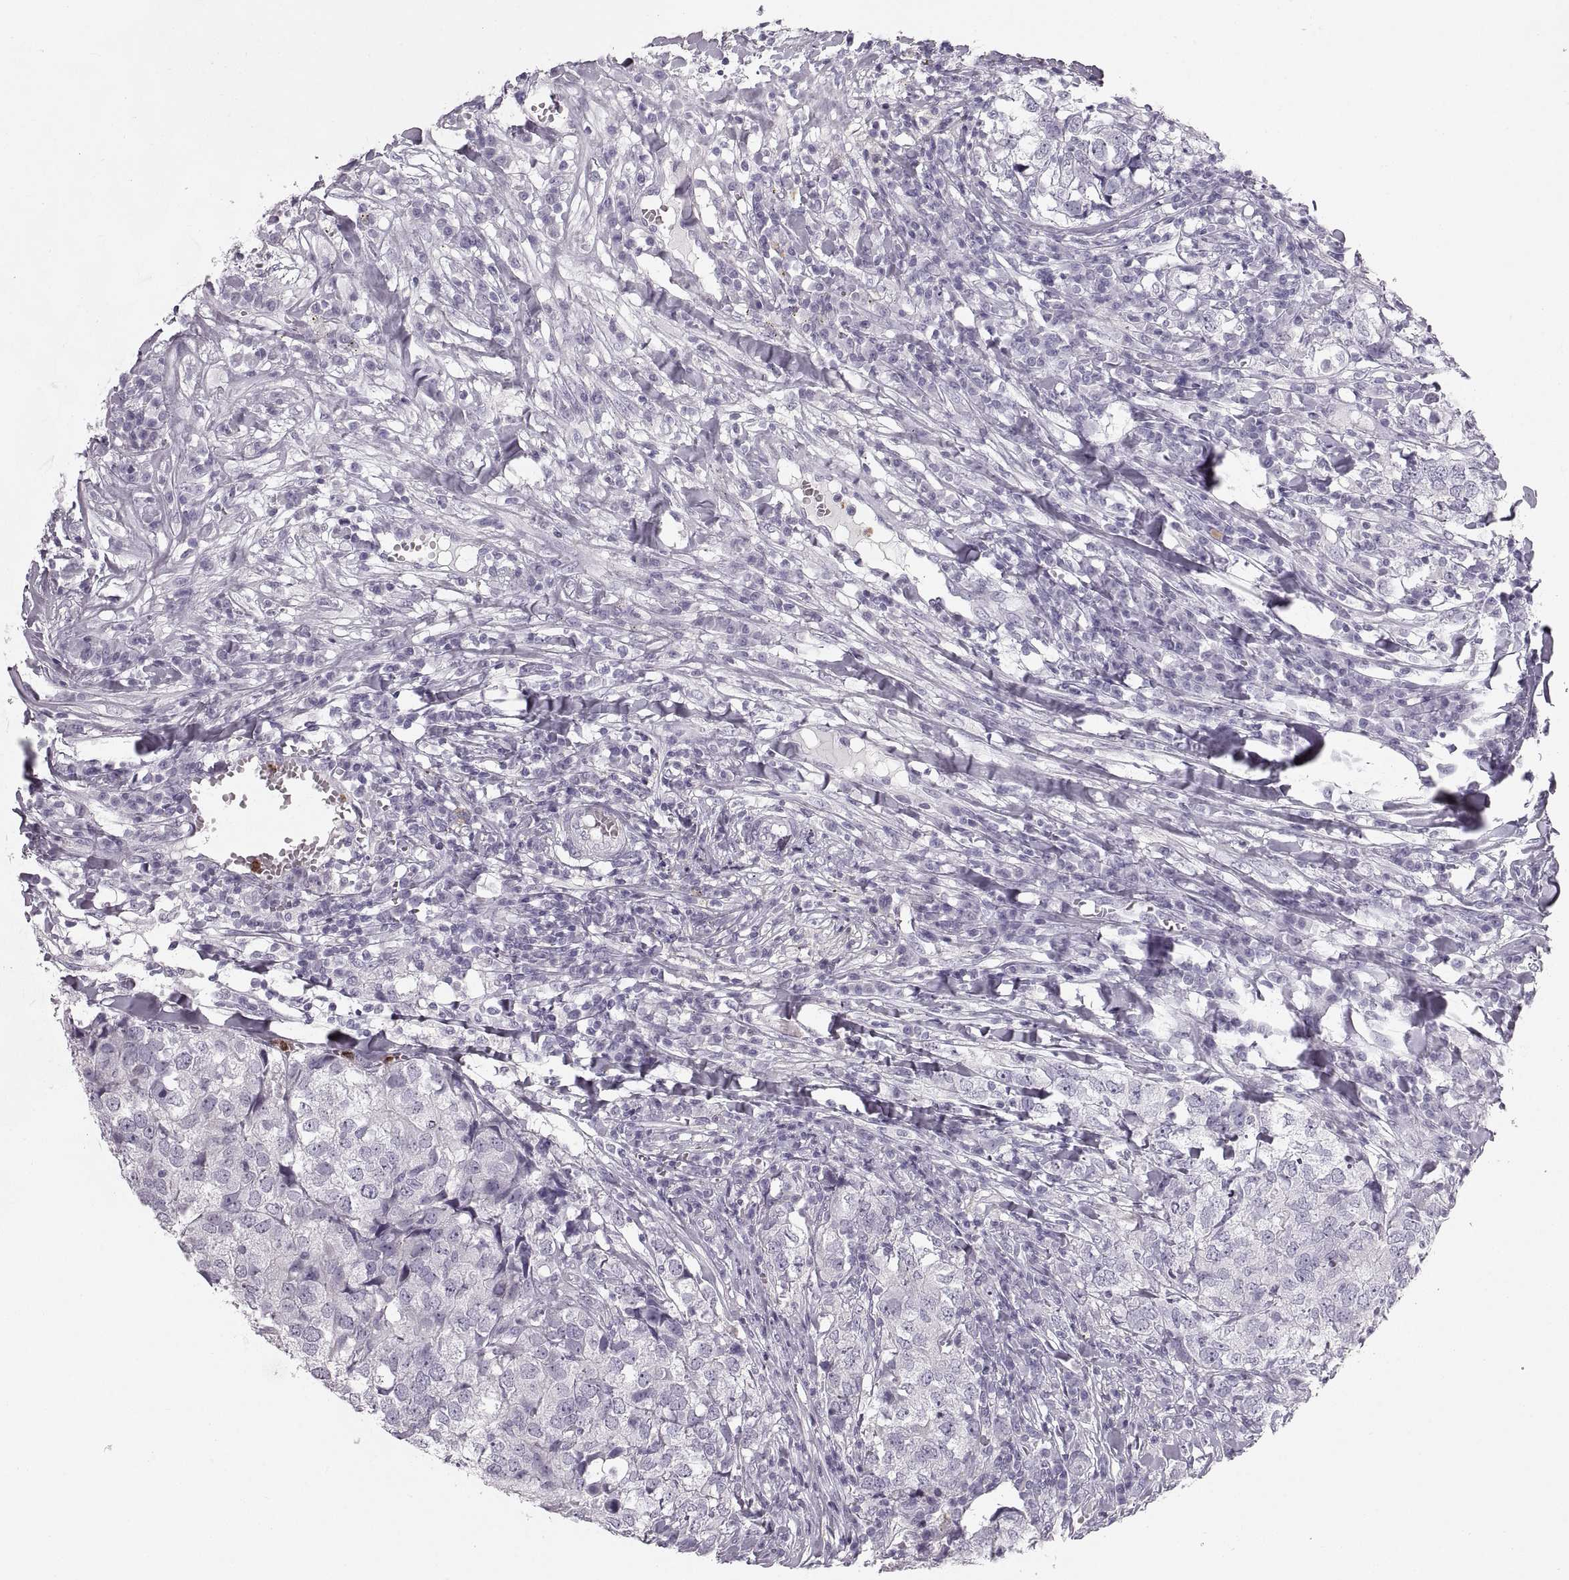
{"staining": {"intensity": "negative", "quantity": "none", "location": "none"}, "tissue": "breast cancer", "cell_type": "Tumor cells", "image_type": "cancer", "snomed": [{"axis": "morphology", "description": "Duct carcinoma"}, {"axis": "topography", "description": "Breast"}], "caption": "A micrograph of human breast invasive ductal carcinoma is negative for staining in tumor cells.", "gene": "MILR1", "patient": {"sex": "female", "age": 30}}